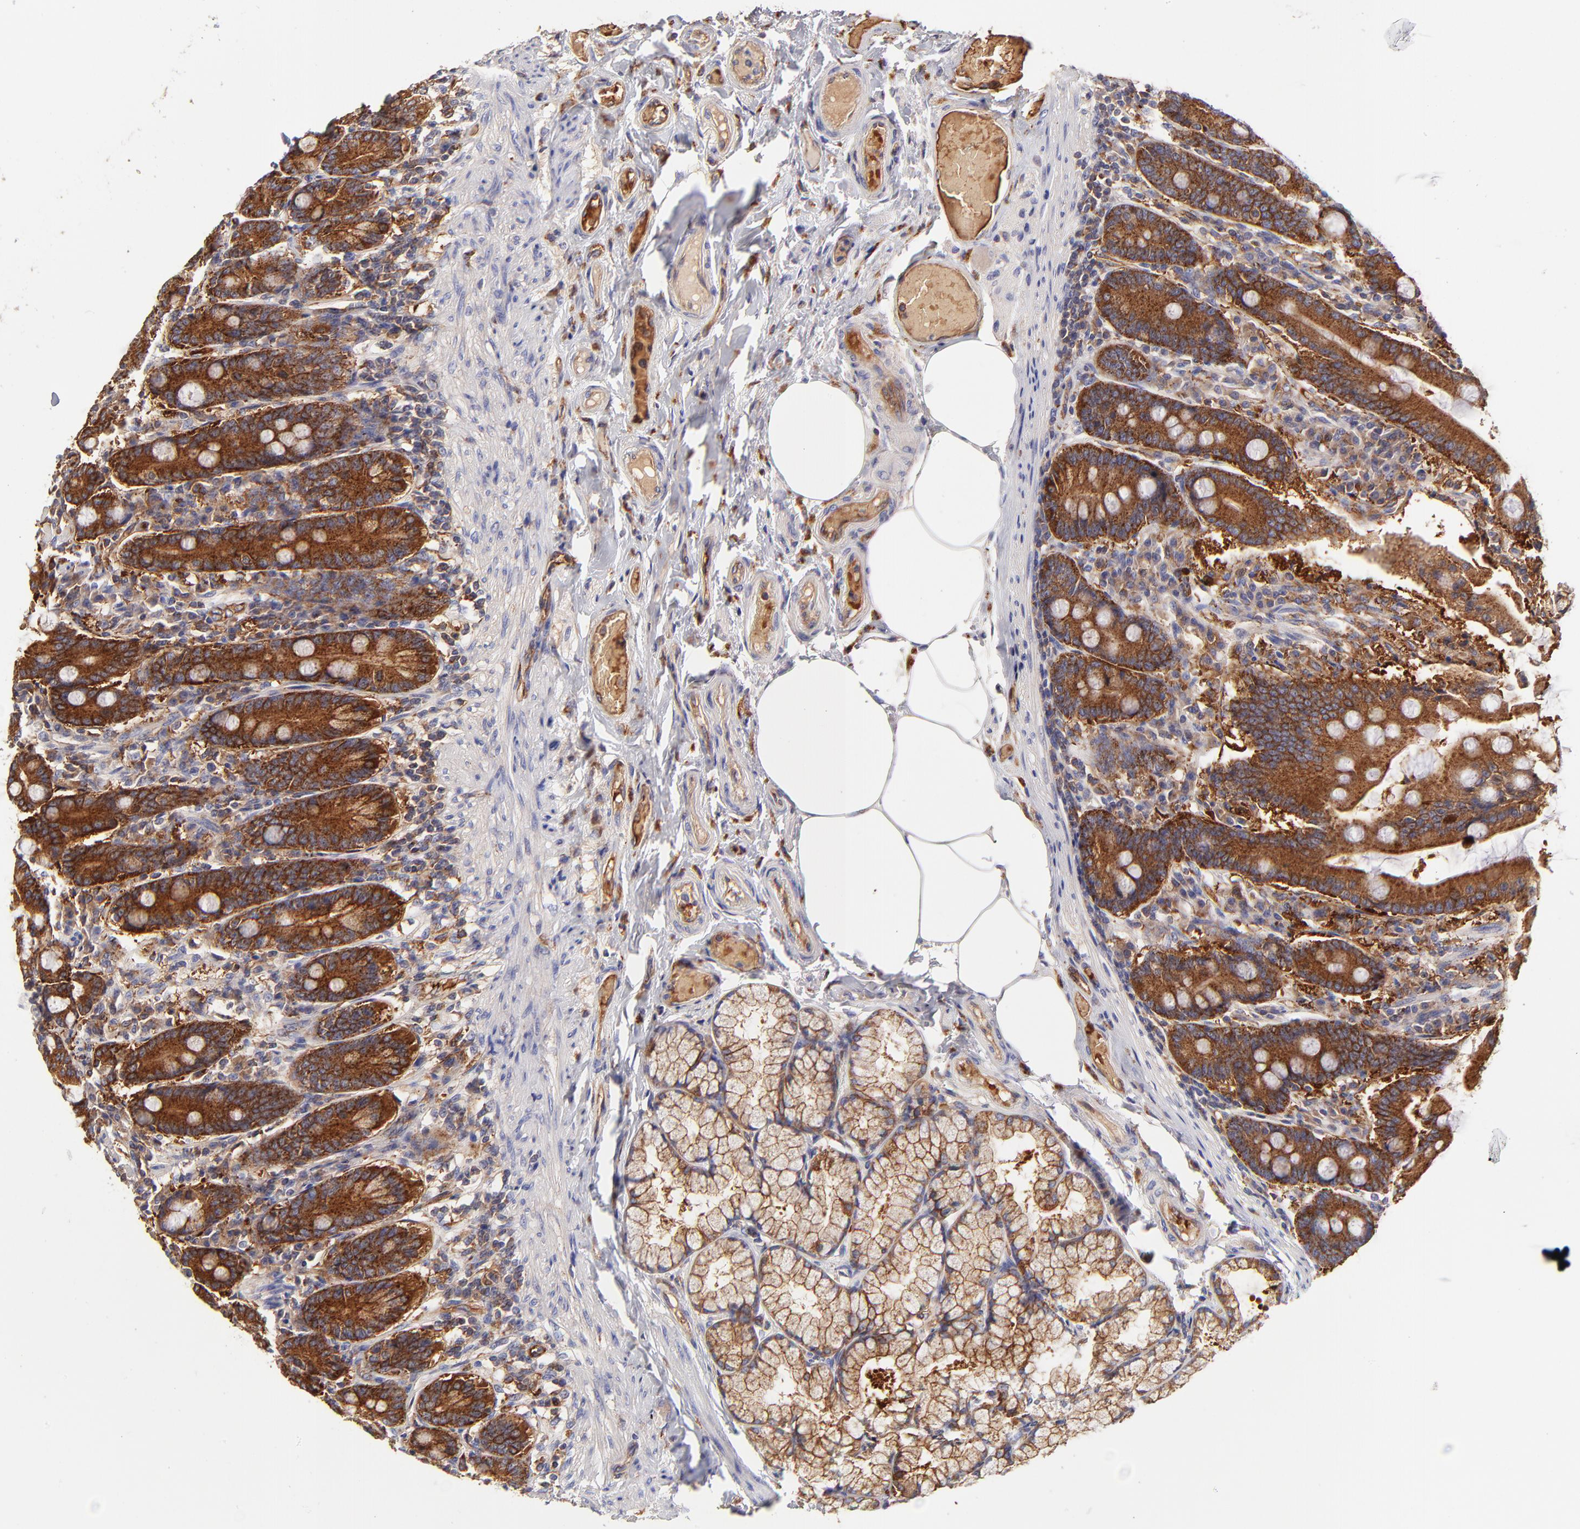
{"staining": {"intensity": "strong", "quantity": ">75%", "location": "cytoplasmic/membranous"}, "tissue": "duodenum", "cell_type": "Glandular cells", "image_type": "normal", "snomed": [{"axis": "morphology", "description": "Normal tissue, NOS"}, {"axis": "topography", "description": "Duodenum"}], "caption": "The immunohistochemical stain shows strong cytoplasmic/membranous expression in glandular cells of normal duodenum.", "gene": "CD2AP", "patient": {"sex": "female", "age": 64}}